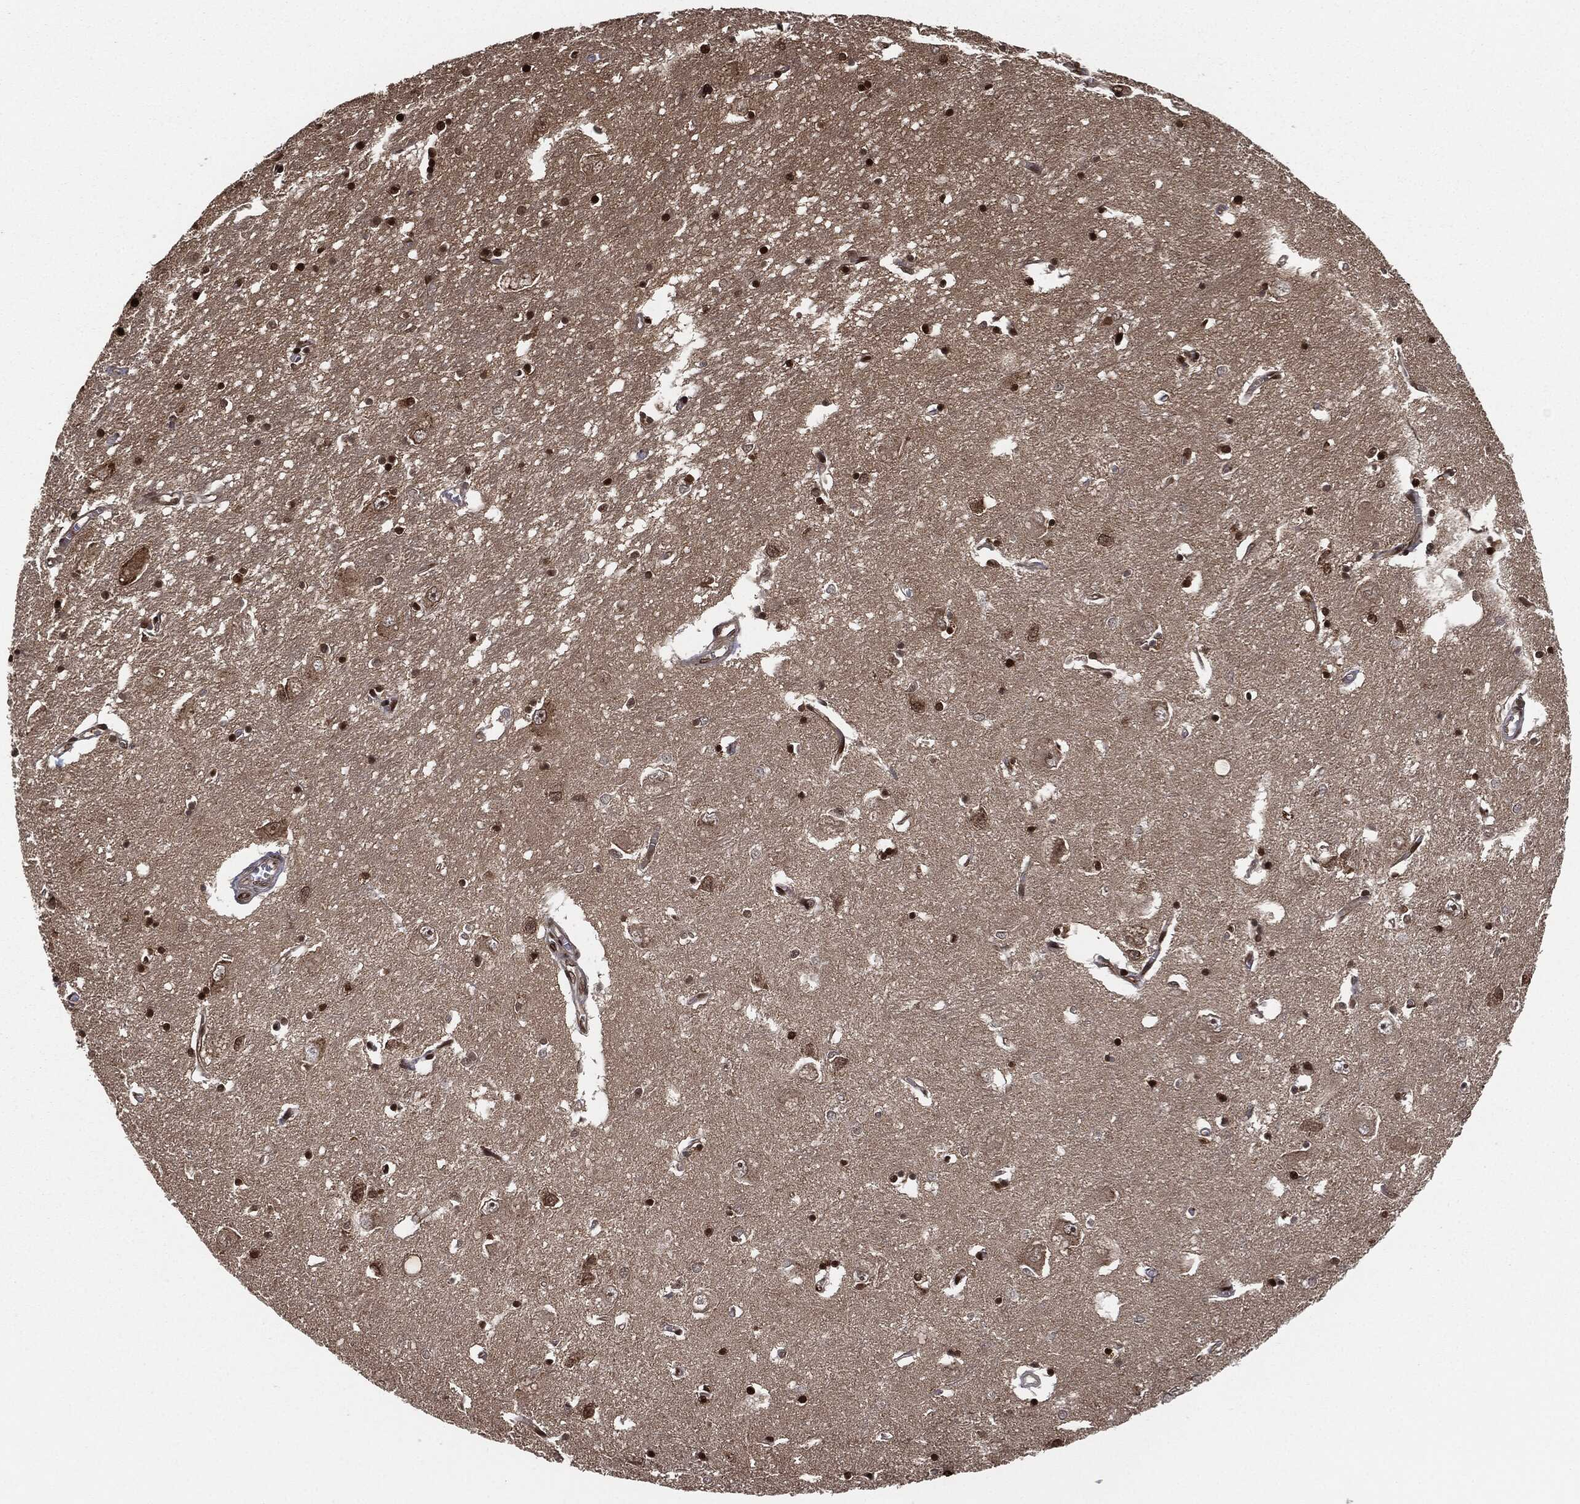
{"staining": {"intensity": "strong", "quantity": ">75%", "location": "nuclear"}, "tissue": "caudate", "cell_type": "Glial cells", "image_type": "normal", "snomed": [{"axis": "morphology", "description": "Normal tissue, NOS"}, {"axis": "topography", "description": "Lateral ventricle wall"}], "caption": "DAB immunohistochemical staining of unremarkable caudate demonstrates strong nuclear protein positivity in approximately >75% of glial cells.", "gene": "CAPRIN2", "patient": {"sex": "male", "age": 54}}